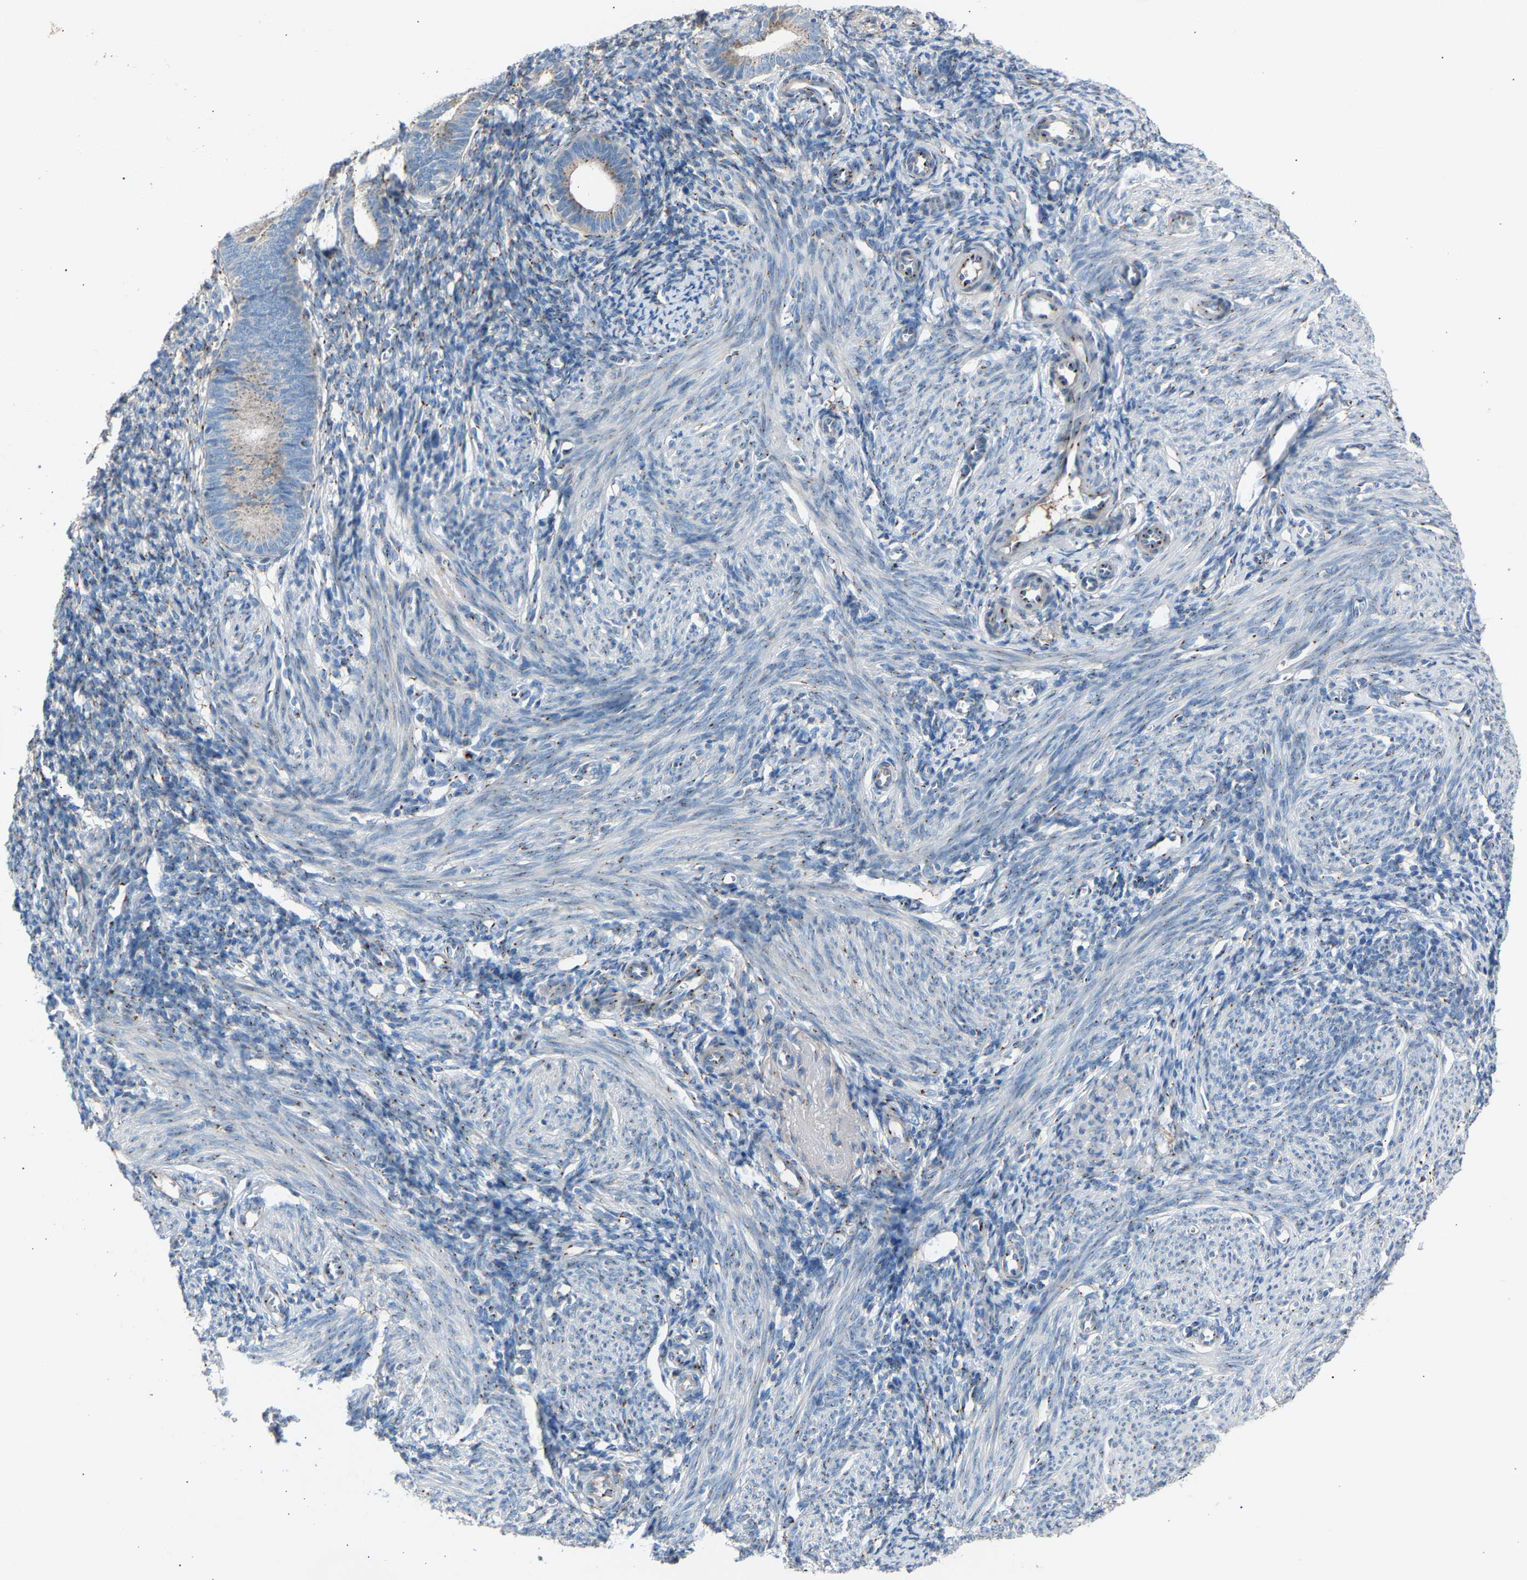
{"staining": {"intensity": "moderate", "quantity": "25%-75%", "location": "cytoplasmic/membranous"}, "tissue": "endometrium", "cell_type": "Cells in endometrial stroma", "image_type": "normal", "snomed": [{"axis": "morphology", "description": "Normal tissue, NOS"}, {"axis": "morphology", "description": "Adenocarcinoma, NOS"}, {"axis": "topography", "description": "Endometrium"}], "caption": "Human endometrium stained with a brown dye demonstrates moderate cytoplasmic/membranous positive expression in about 25%-75% of cells in endometrial stroma.", "gene": "CYREN", "patient": {"sex": "female", "age": 57}}